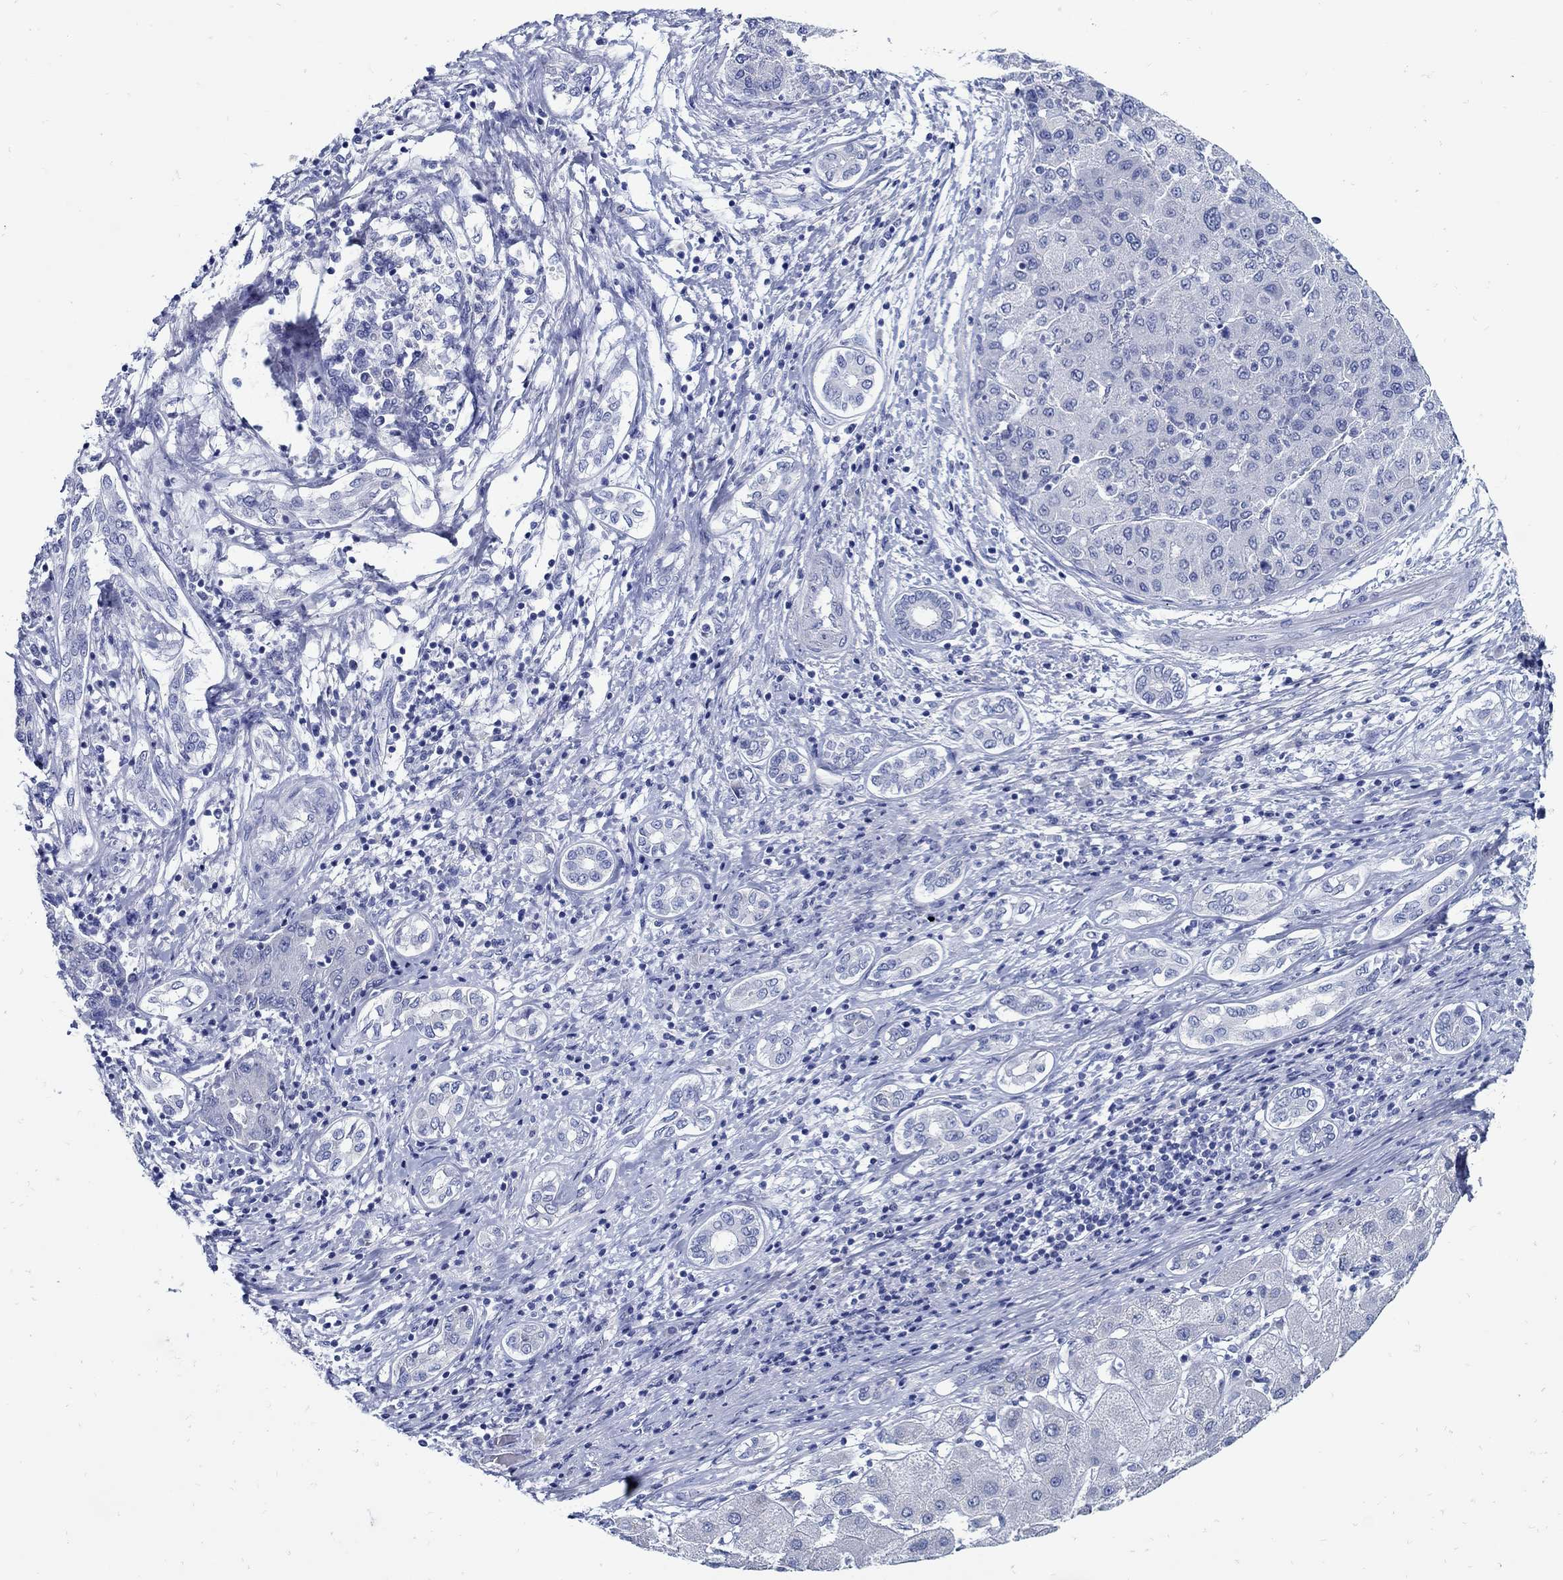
{"staining": {"intensity": "negative", "quantity": "none", "location": "none"}, "tissue": "liver cancer", "cell_type": "Tumor cells", "image_type": "cancer", "snomed": [{"axis": "morphology", "description": "Carcinoma, Hepatocellular, NOS"}, {"axis": "topography", "description": "Liver"}], "caption": "Protein analysis of hepatocellular carcinoma (liver) displays no significant staining in tumor cells. (DAB (3,3'-diaminobenzidine) immunohistochemistry with hematoxylin counter stain).", "gene": "PAX9", "patient": {"sex": "male", "age": 65}}